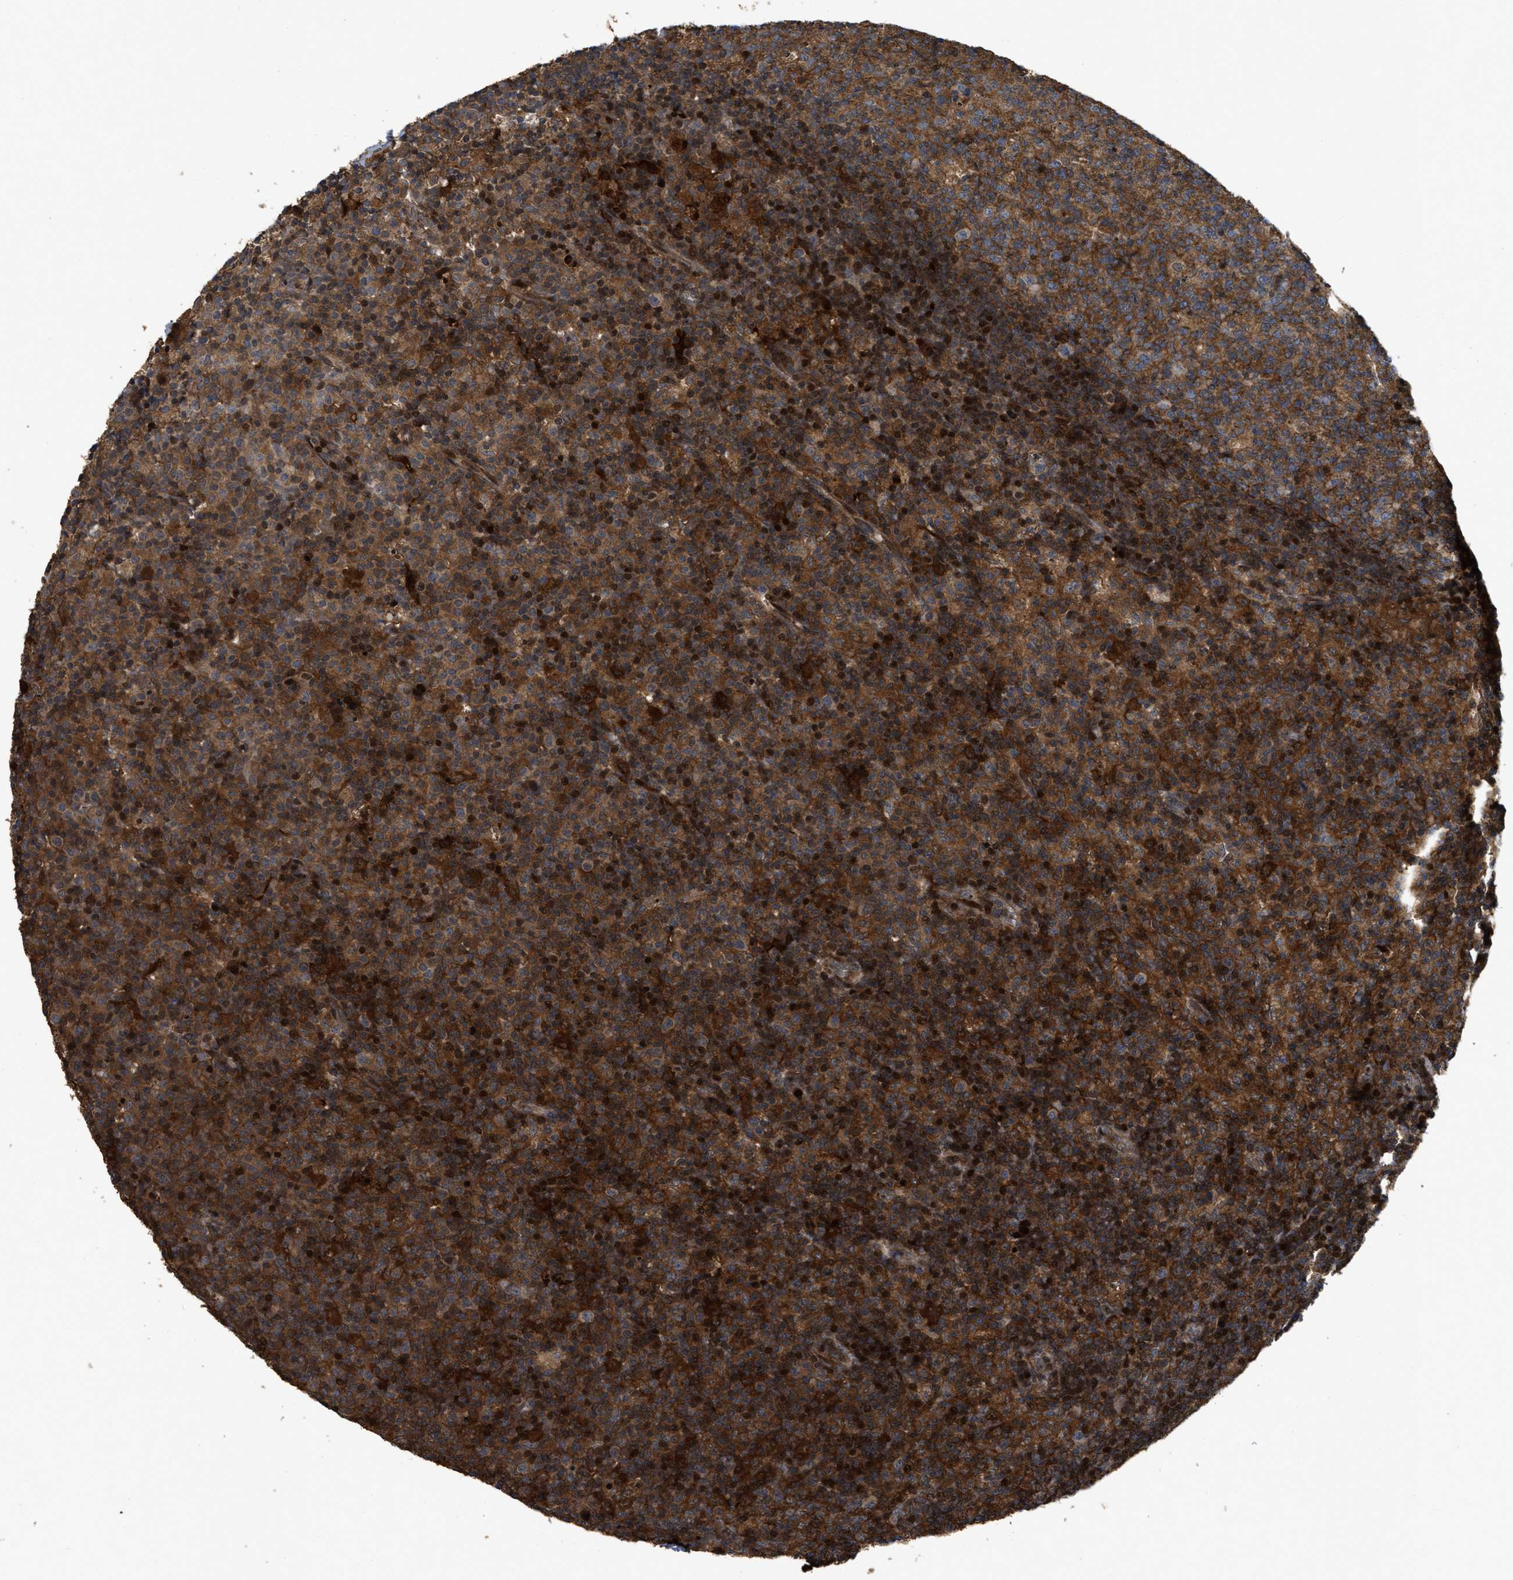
{"staining": {"intensity": "strong", "quantity": ">75%", "location": "cytoplasmic/membranous"}, "tissue": "lymph node", "cell_type": "Germinal center cells", "image_type": "normal", "snomed": [{"axis": "morphology", "description": "Normal tissue, NOS"}, {"axis": "morphology", "description": "Inflammation, NOS"}, {"axis": "topography", "description": "Lymph node"}], "caption": "Strong cytoplasmic/membranous positivity is identified in approximately >75% of germinal center cells in normal lymph node. The protein of interest is shown in brown color, while the nuclei are stained blue.", "gene": "CBR3", "patient": {"sex": "male", "age": 55}}